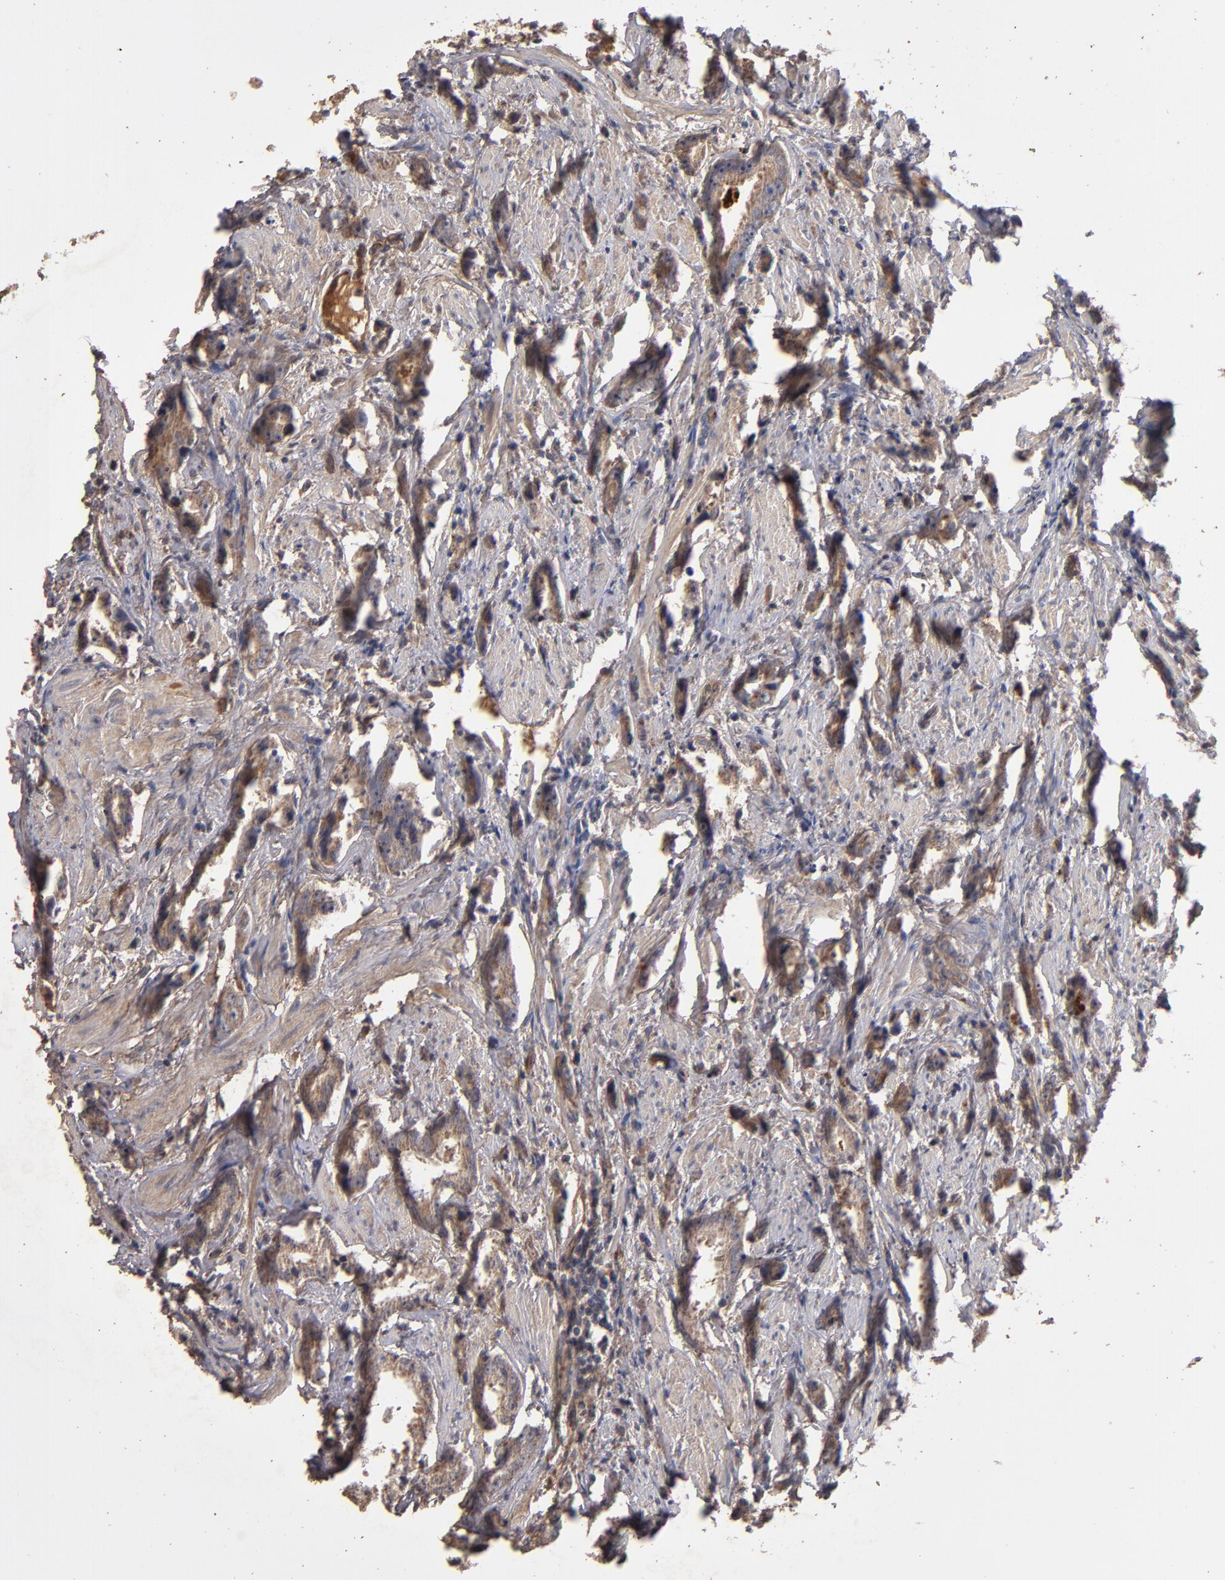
{"staining": {"intensity": "strong", "quantity": ">75%", "location": "cytoplasmic/membranous"}, "tissue": "prostate cancer", "cell_type": "Tumor cells", "image_type": "cancer", "snomed": [{"axis": "morphology", "description": "Adenocarcinoma, Medium grade"}, {"axis": "topography", "description": "Prostate"}], "caption": "Prostate cancer stained with IHC displays strong cytoplasmic/membranous positivity in approximately >75% of tumor cells. The staining is performed using DAB brown chromogen to label protein expression. The nuclei are counter-stained blue using hematoxylin.", "gene": "DIPK2B", "patient": {"sex": "male", "age": 53}}